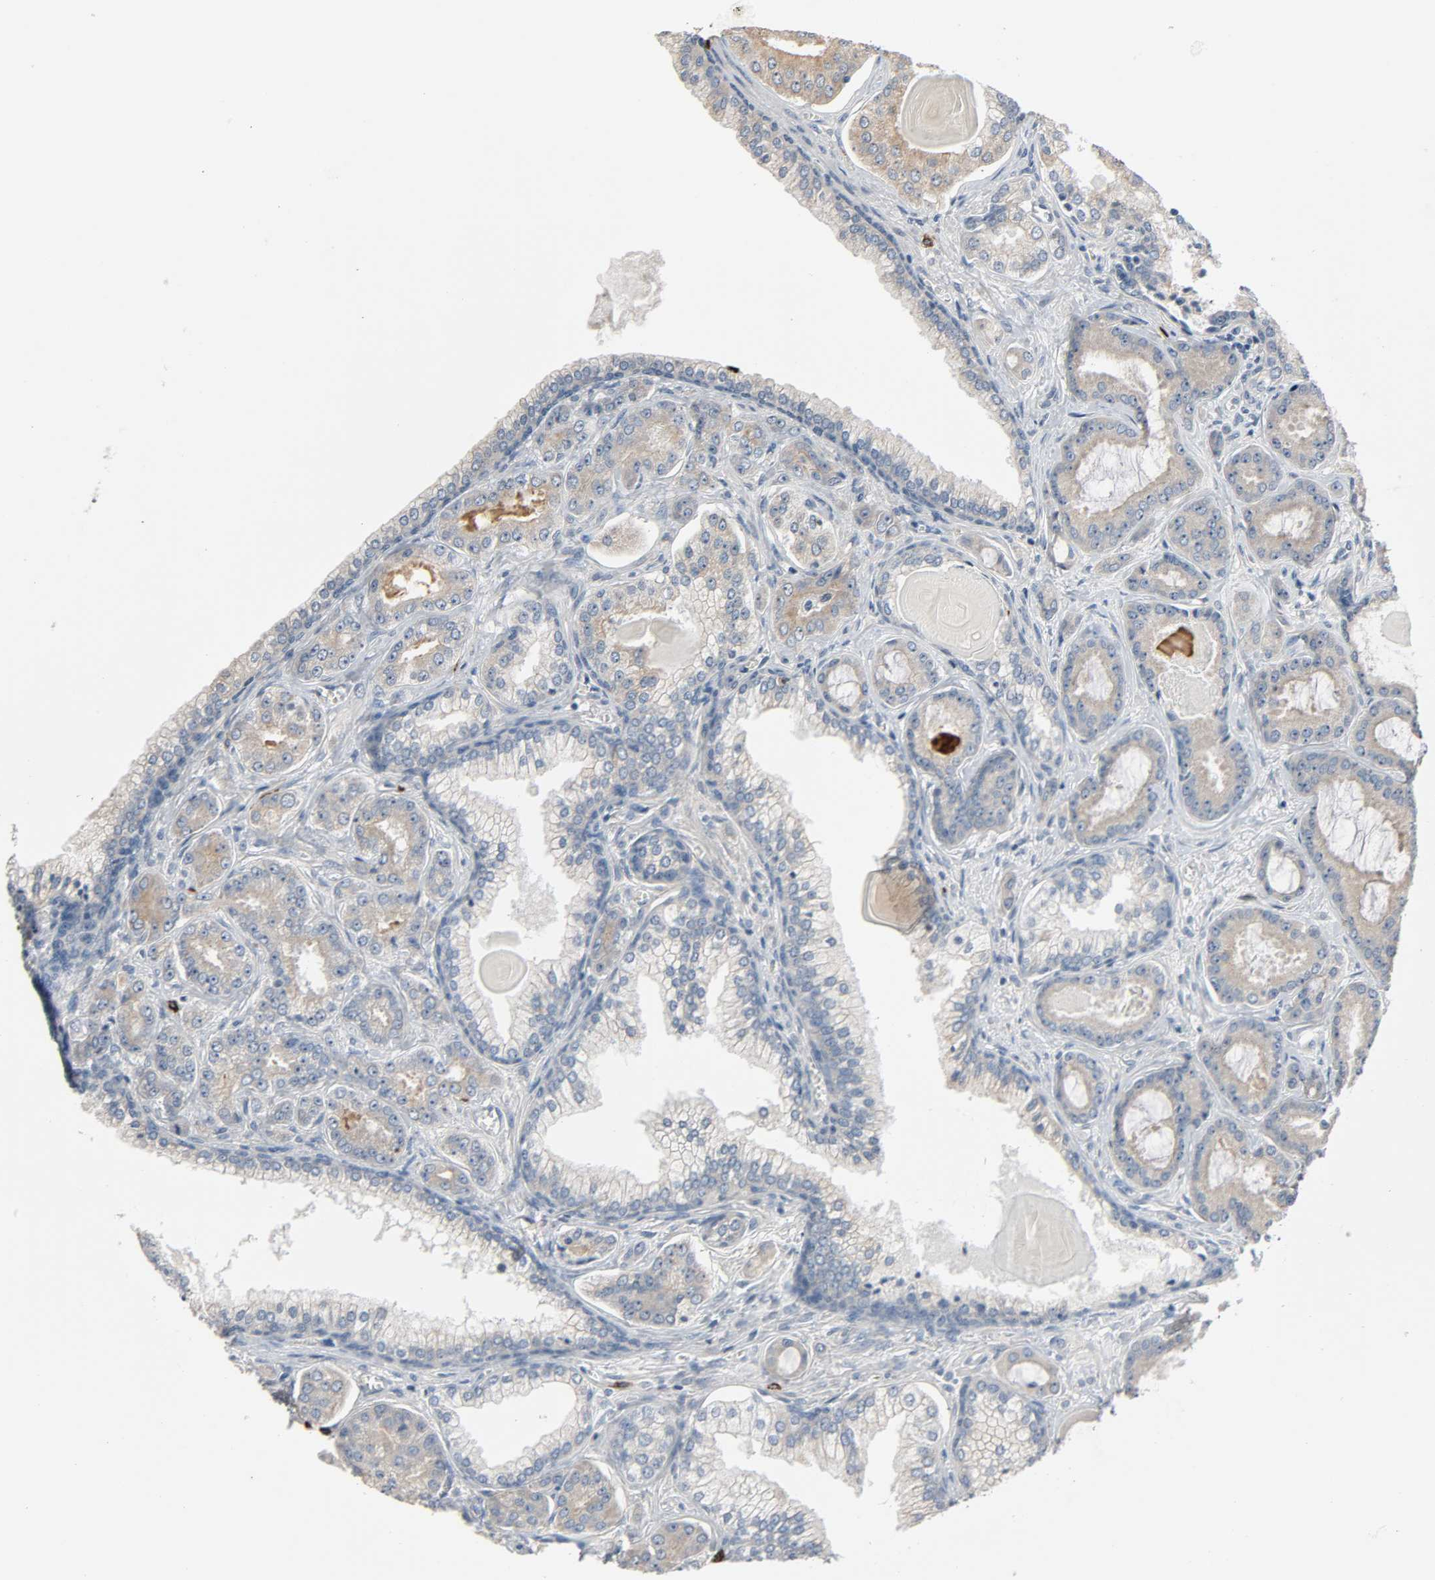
{"staining": {"intensity": "moderate", "quantity": "25%-75%", "location": "cytoplasmic/membranous"}, "tissue": "prostate cancer", "cell_type": "Tumor cells", "image_type": "cancer", "snomed": [{"axis": "morphology", "description": "Adenocarcinoma, Low grade"}, {"axis": "topography", "description": "Prostate"}], "caption": "An image showing moderate cytoplasmic/membranous expression in about 25%-75% of tumor cells in prostate cancer (low-grade adenocarcinoma), as visualized by brown immunohistochemical staining.", "gene": "LIMCH1", "patient": {"sex": "male", "age": 59}}